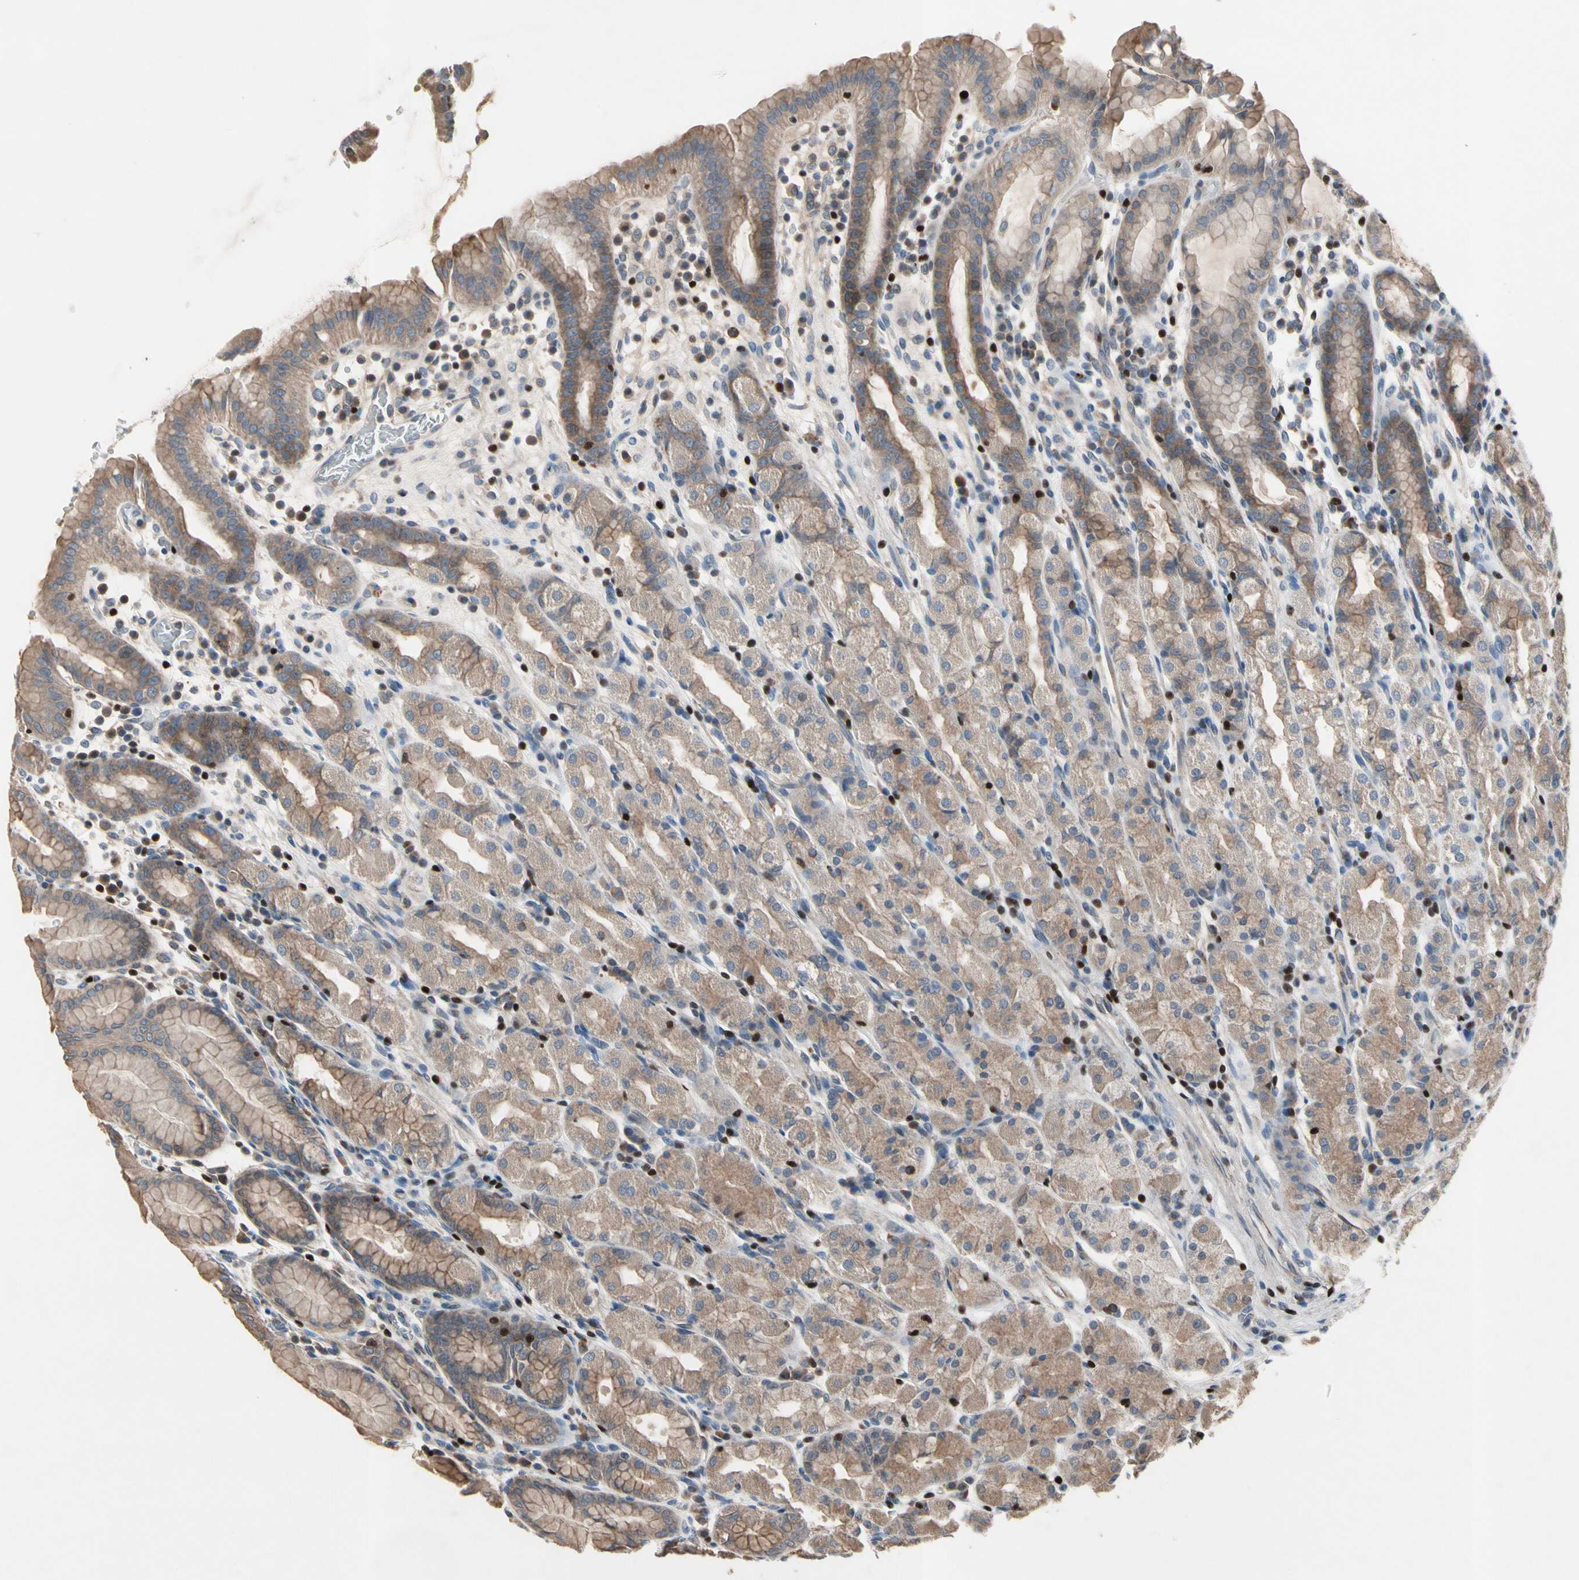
{"staining": {"intensity": "moderate", "quantity": "25%-75%", "location": "cytoplasmic/membranous"}, "tissue": "stomach", "cell_type": "Glandular cells", "image_type": "normal", "snomed": [{"axis": "morphology", "description": "Normal tissue, NOS"}, {"axis": "topography", "description": "Stomach, upper"}], "caption": "IHC histopathology image of unremarkable stomach stained for a protein (brown), which reveals medium levels of moderate cytoplasmic/membranous staining in about 25%-75% of glandular cells.", "gene": "TBX21", "patient": {"sex": "male", "age": 68}}